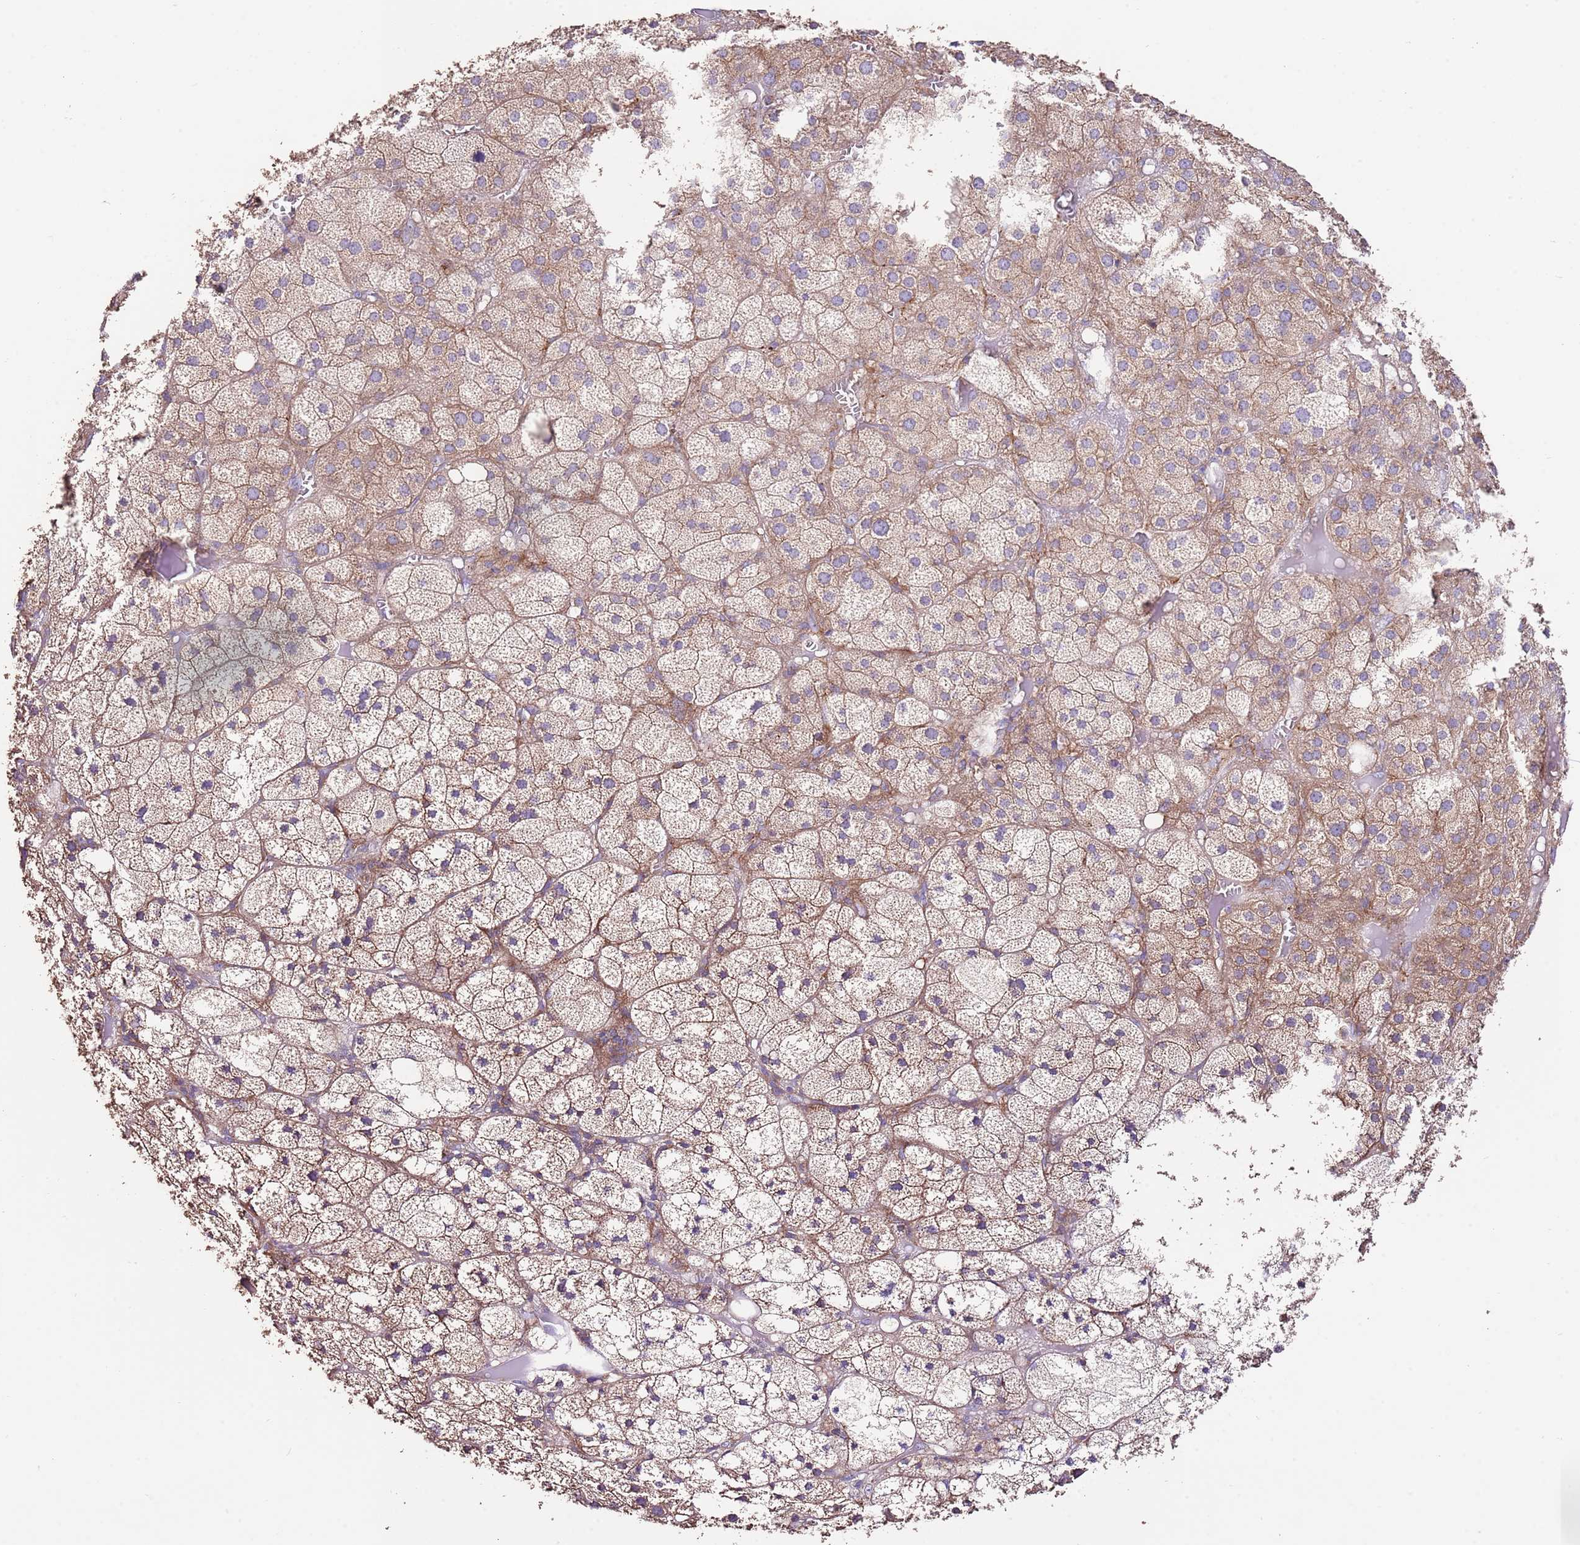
{"staining": {"intensity": "moderate", "quantity": ">75%", "location": "cytoplasmic/membranous"}, "tissue": "adrenal gland", "cell_type": "Glandular cells", "image_type": "normal", "snomed": [{"axis": "morphology", "description": "Normal tissue, NOS"}, {"axis": "topography", "description": "Adrenal gland"}], "caption": "Adrenal gland stained with a protein marker shows moderate staining in glandular cells.", "gene": "RPS10", "patient": {"sex": "female", "age": 61}}